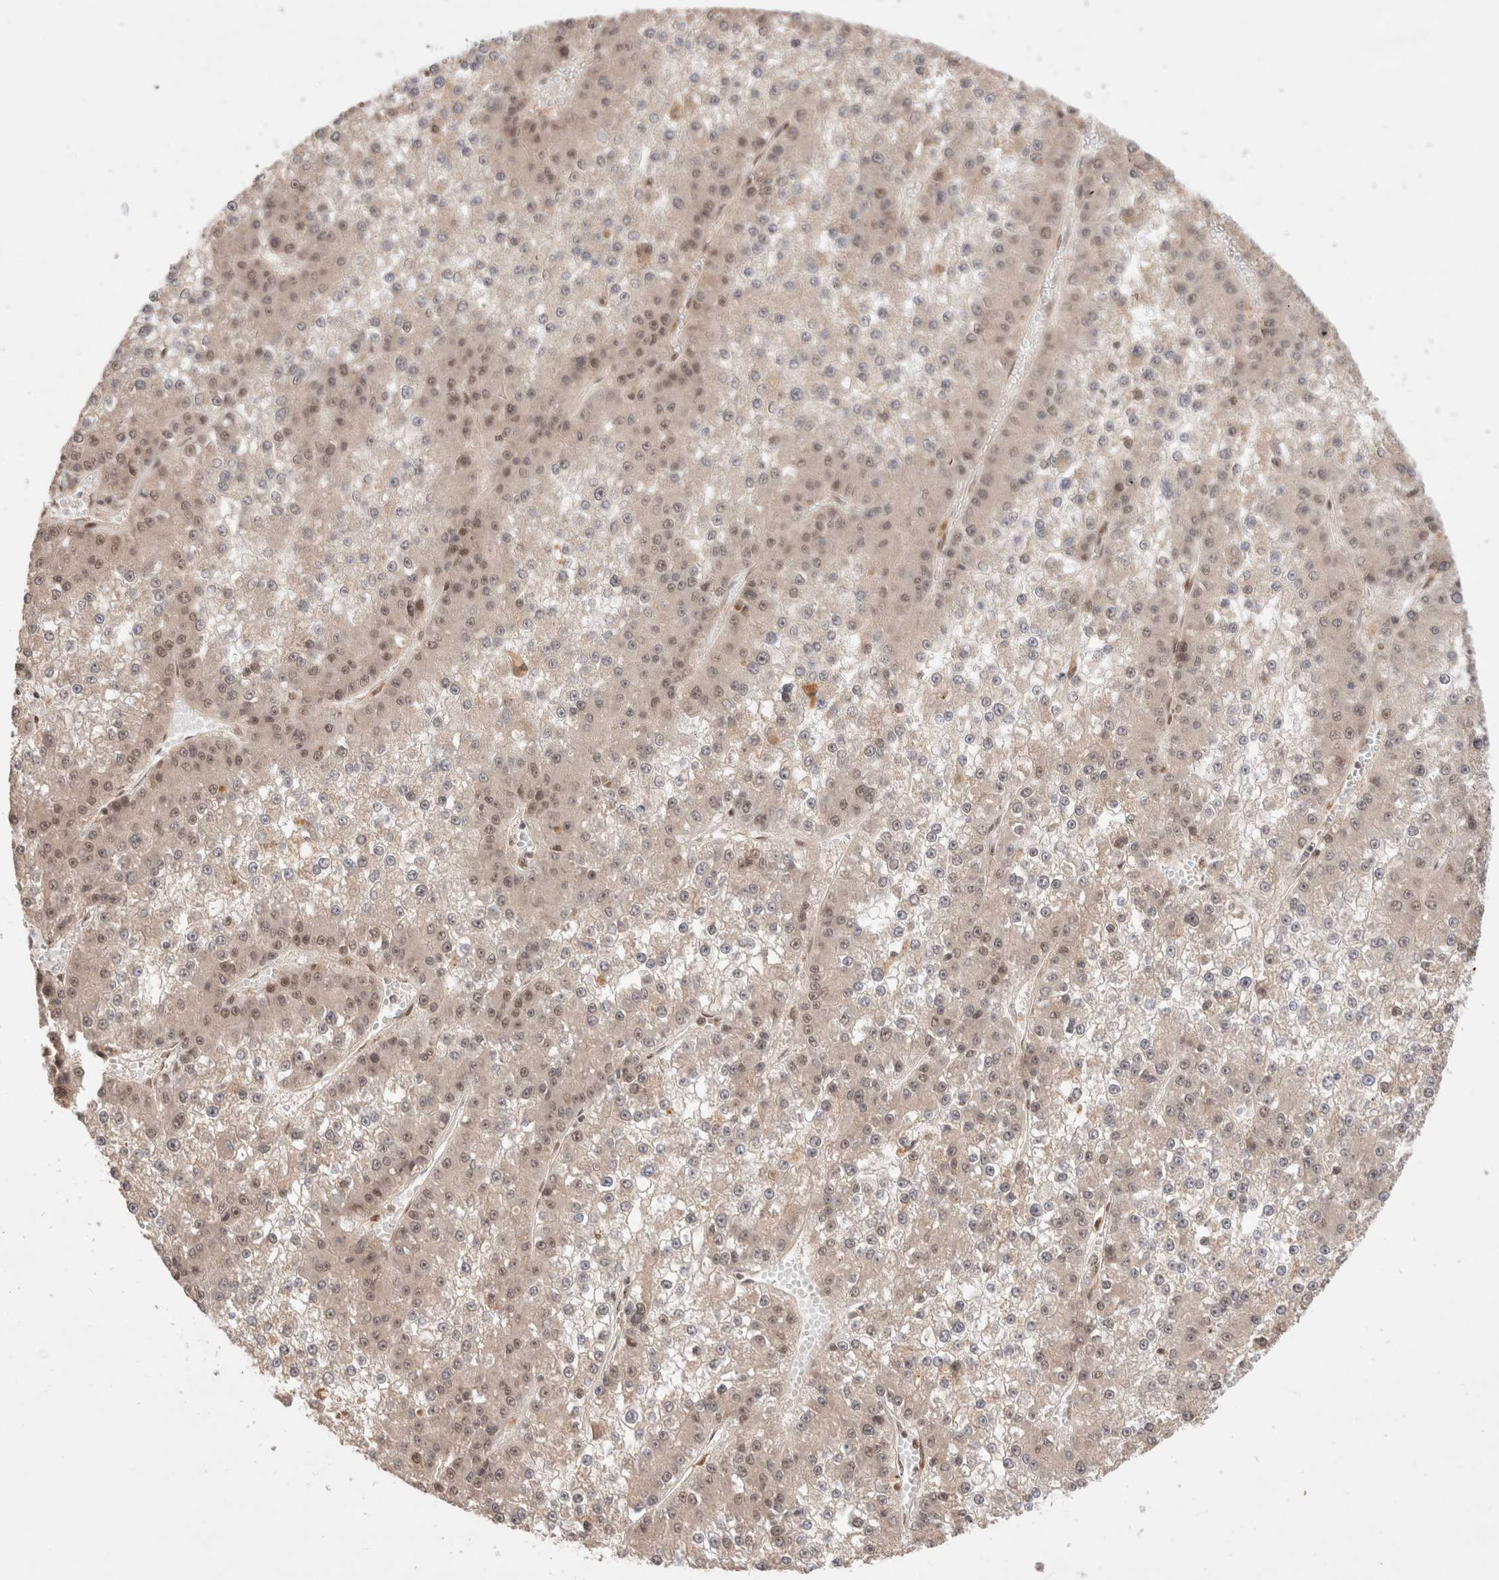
{"staining": {"intensity": "weak", "quantity": "25%-75%", "location": "nuclear"}, "tissue": "liver cancer", "cell_type": "Tumor cells", "image_type": "cancer", "snomed": [{"axis": "morphology", "description": "Carcinoma, Hepatocellular, NOS"}, {"axis": "topography", "description": "Liver"}], "caption": "Liver cancer stained with DAB (3,3'-diaminobenzidine) immunohistochemistry (IHC) displays low levels of weak nuclear staining in about 25%-75% of tumor cells.", "gene": "MPHOSPH6", "patient": {"sex": "female", "age": 73}}